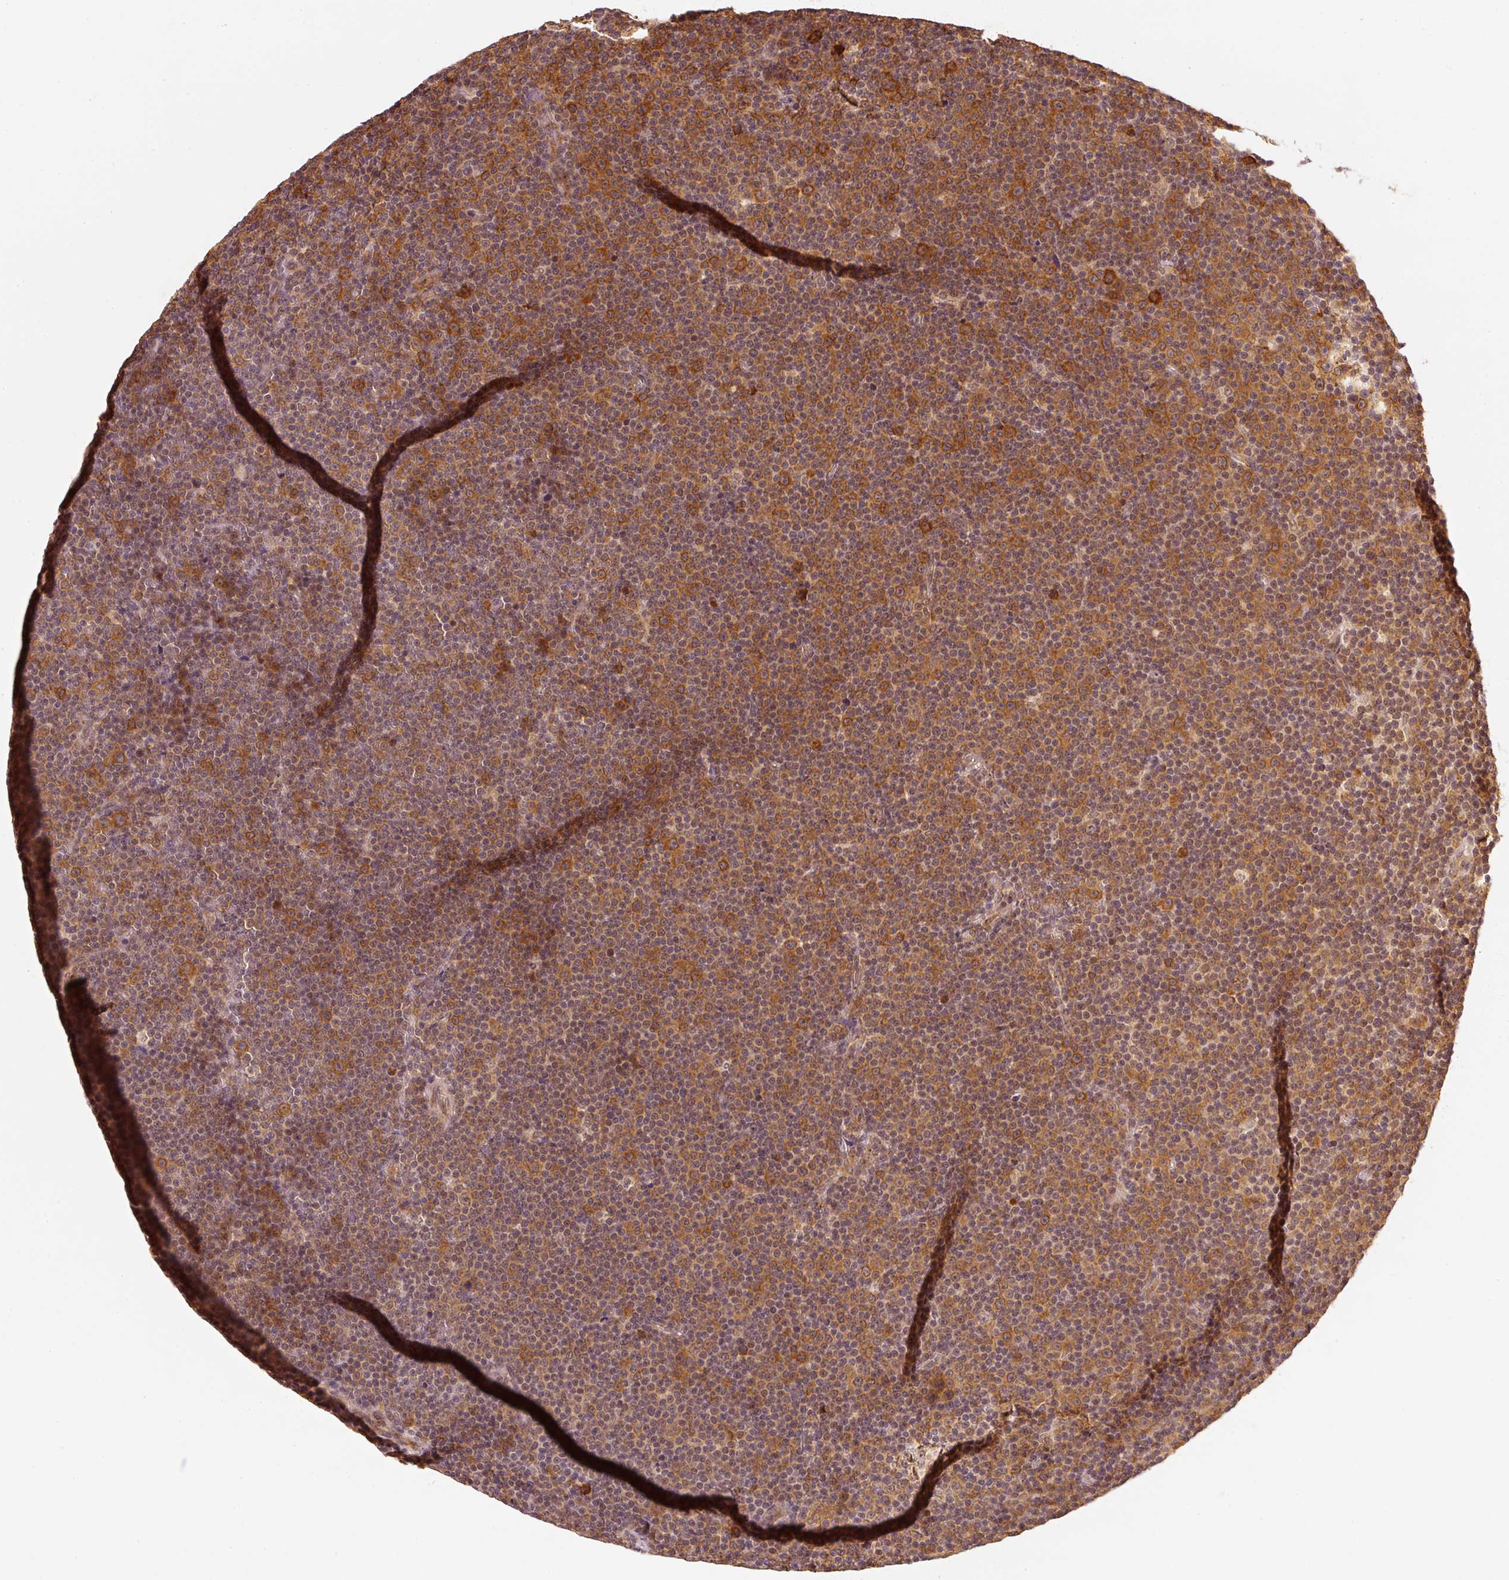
{"staining": {"intensity": "moderate", "quantity": "25%-75%", "location": "cytoplasmic/membranous"}, "tissue": "lymphoma", "cell_type": "Tumor cells", "image_type": "cancer", "snomed": [{"axis": "morphology", "description": "Malignant lymphoma, non-Hodgkin's type, Low grade"}, {"axis": "topography", "description": "Lymph node"}], "caption": "A brown stain labels moderate cytoplasmic/membranous staining of a protein in human lymphoma tumor cells.", "gene": "EEF1A2", "patient": {"sex": "female", "age": 67}}